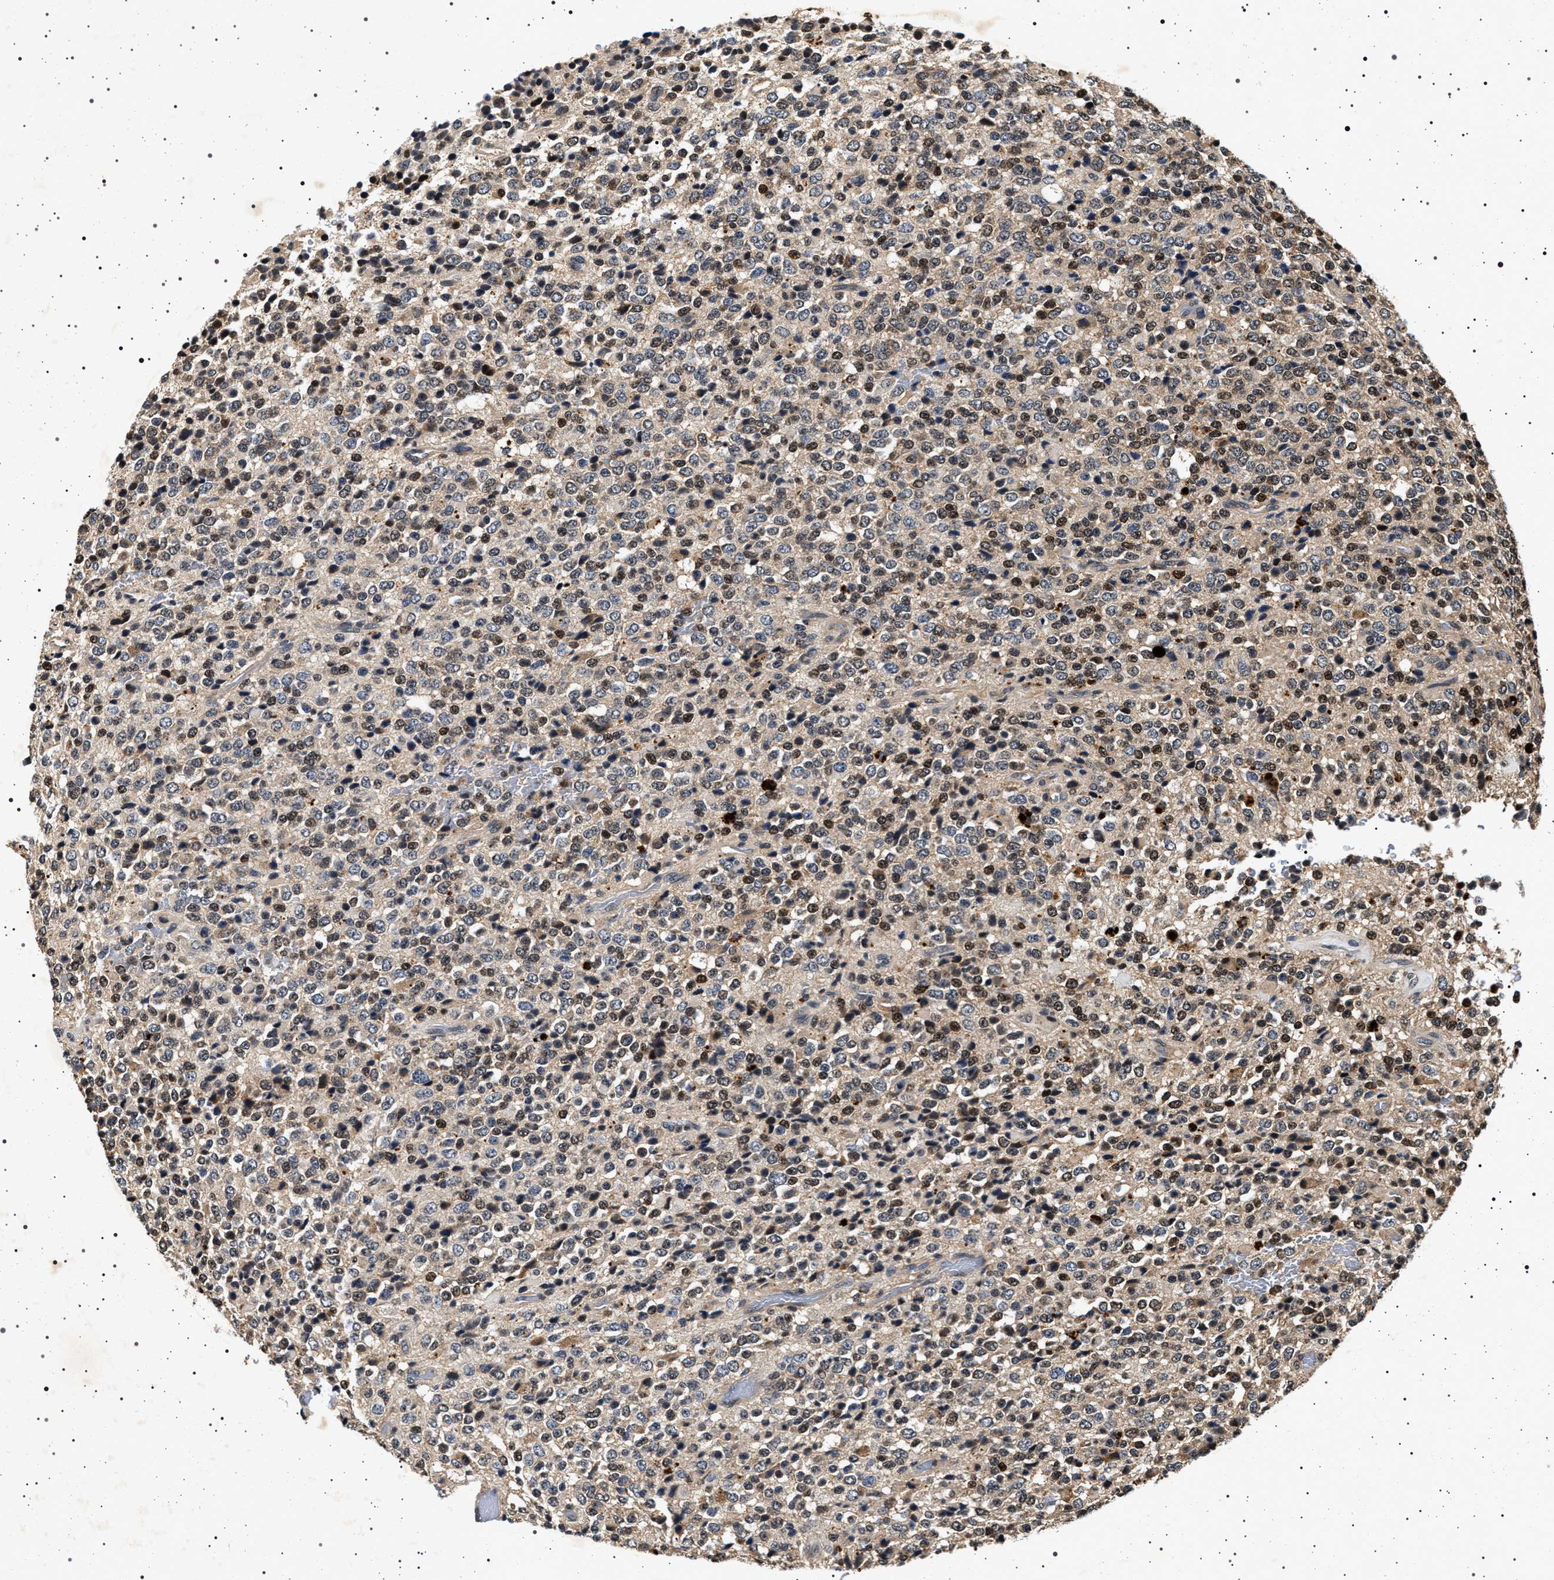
{"staining": {"intensity": "moderate", "quantity": "25%-75%", "location": "nuclear"}, "tissue": "glioma", "cell_type": "Tumor cells", "image_type": "cancer", "snomed": [{"axis": "morphology", "description": "Glioma, malignant, High grade"}, {"axis": "topography", "description": "pancreas cauda"}], "caption": "IHC (DAB) staining of human malignant glioma (high-grade) shows moderate nuclear protein expression in about 25%-75% of tumor cells.", "gene": "CDKN1B", "patient": {"sex": "male", "age": 60}}